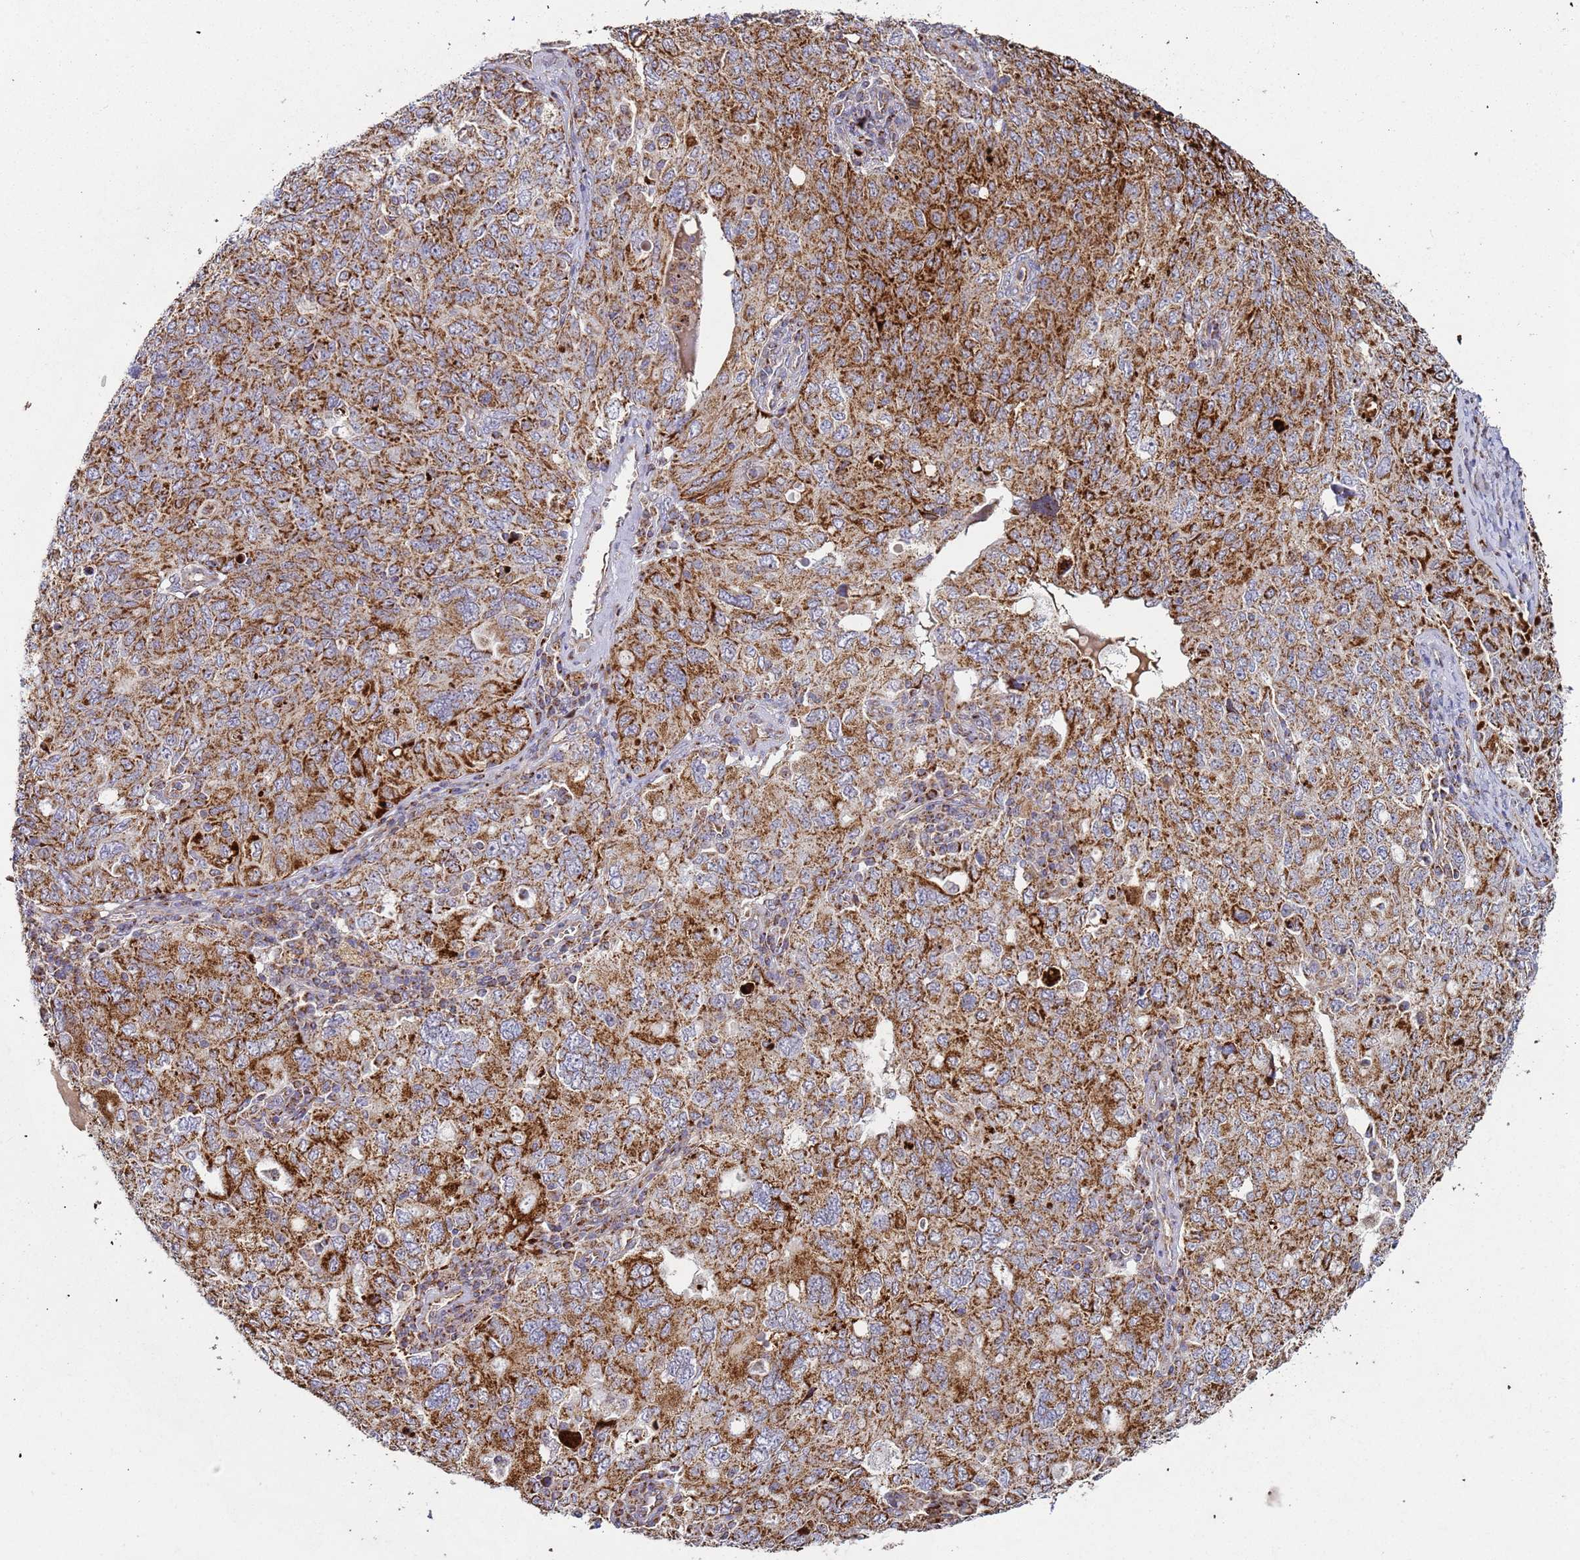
{"staining": {"intensity": "moderate", "quantity": ">75%", "location": "cytoplasmic/membranous"}, "tissue": "ovarian cancer", "cell_type": "Tumor cells", "image_type": "cancer", "snomed": [{"axis": "morphology", "description": "Carcinoma, endometroid"}, {"axis": "topography", "description": "Ovary"}], "caption": "Protein staining reveals moderate cytoplasmic/membranous expression in approximately >75% of tumor cells in ovarian cancer (endometroid carcinoma).", "gene": "FBXO33", "patient": {"sex": "female", "age": 62}}